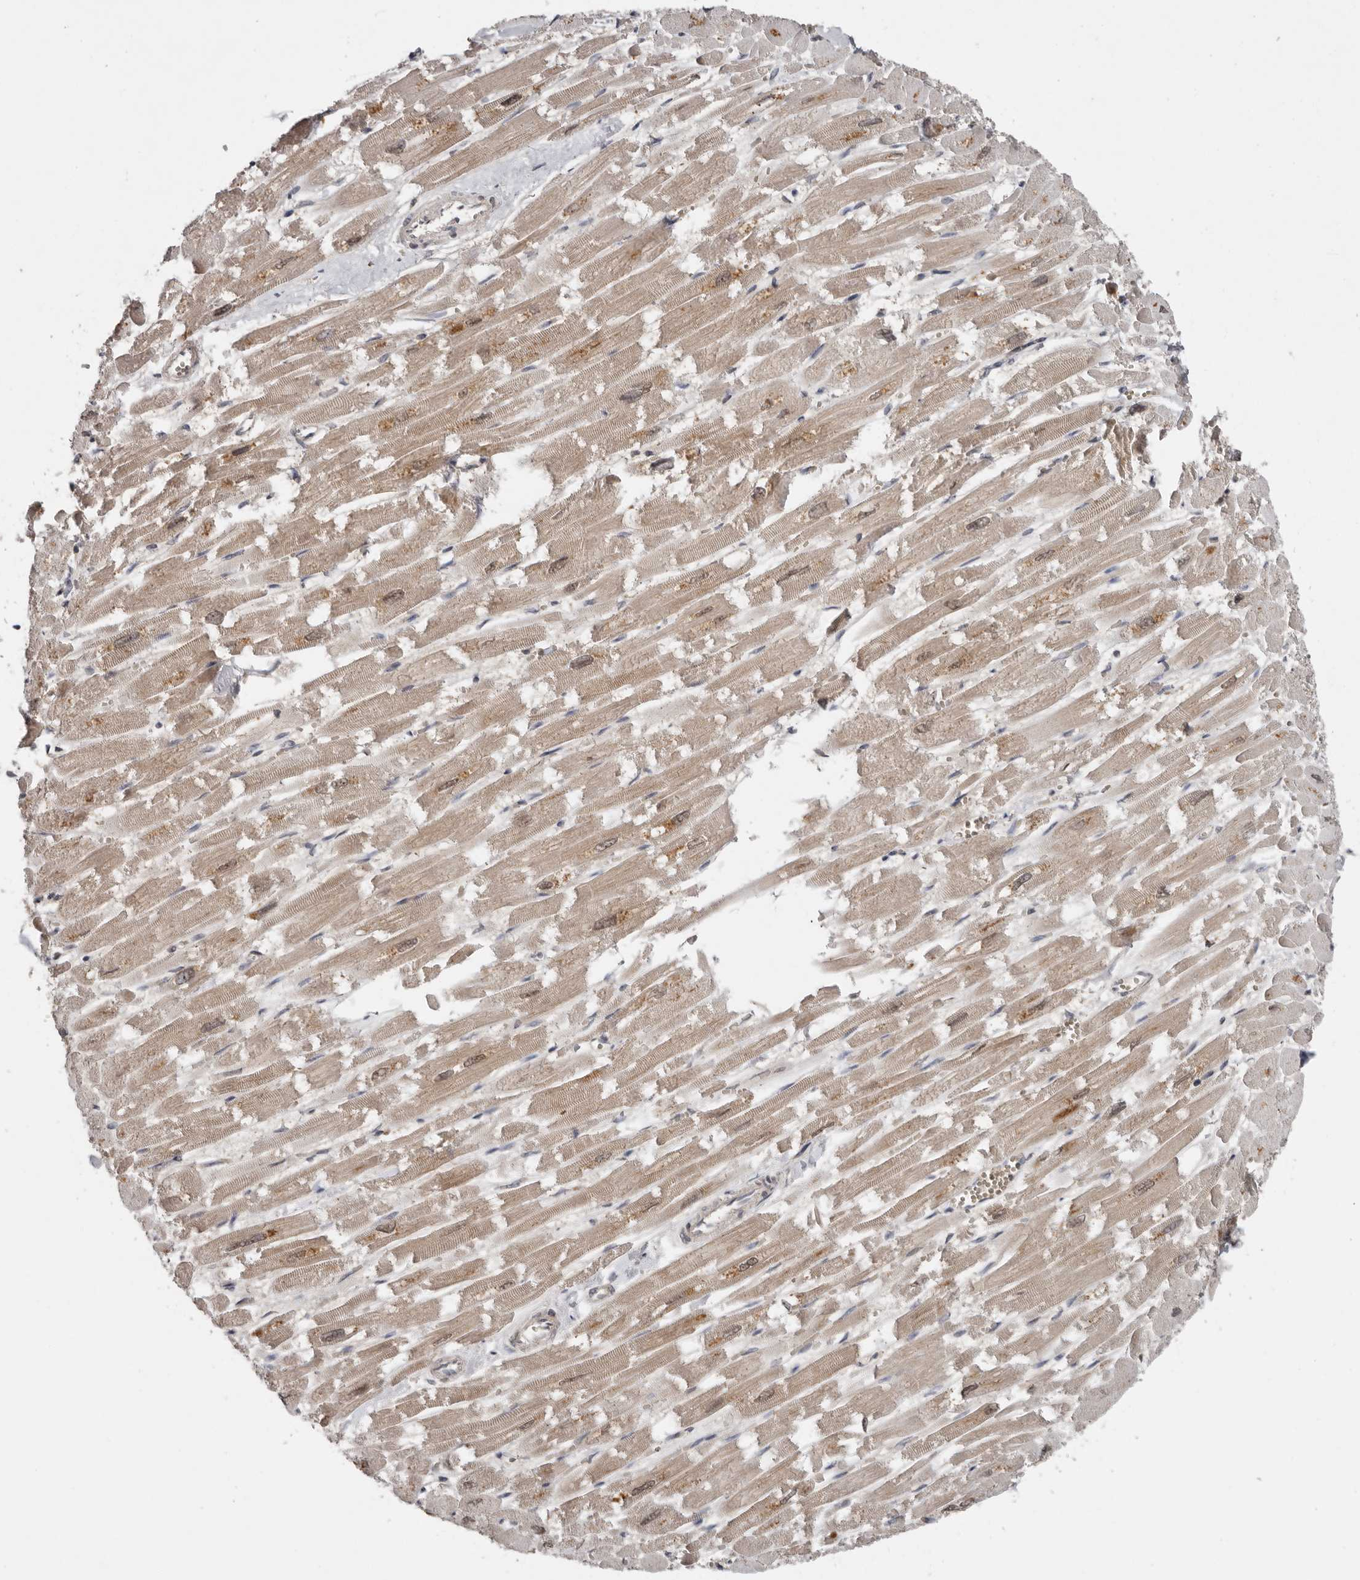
{"staining": {"intensity": "moderate", "quantity": "25%-75%", "location": "cytoplasmic/membranous"}, "tissue": "heart muscle", "cell_type": "Cardiomyocytes", "image_type": "normal", "snomed": [{"axis": "morphology", "description": "Normal tissue, NOS"}, {"axis": "topography", "description": "Heart"}], "caption": "DAB (3,3'-diaminobenzidine) immunohistochemical staining of unremarkable human heart muscle displays moderate cytoplasmic/membranous protein positivity in approximately 25%-75% of cardiomyocytes.", "gene": "CHML", "patient": {"sex": "male", "age": 54}}